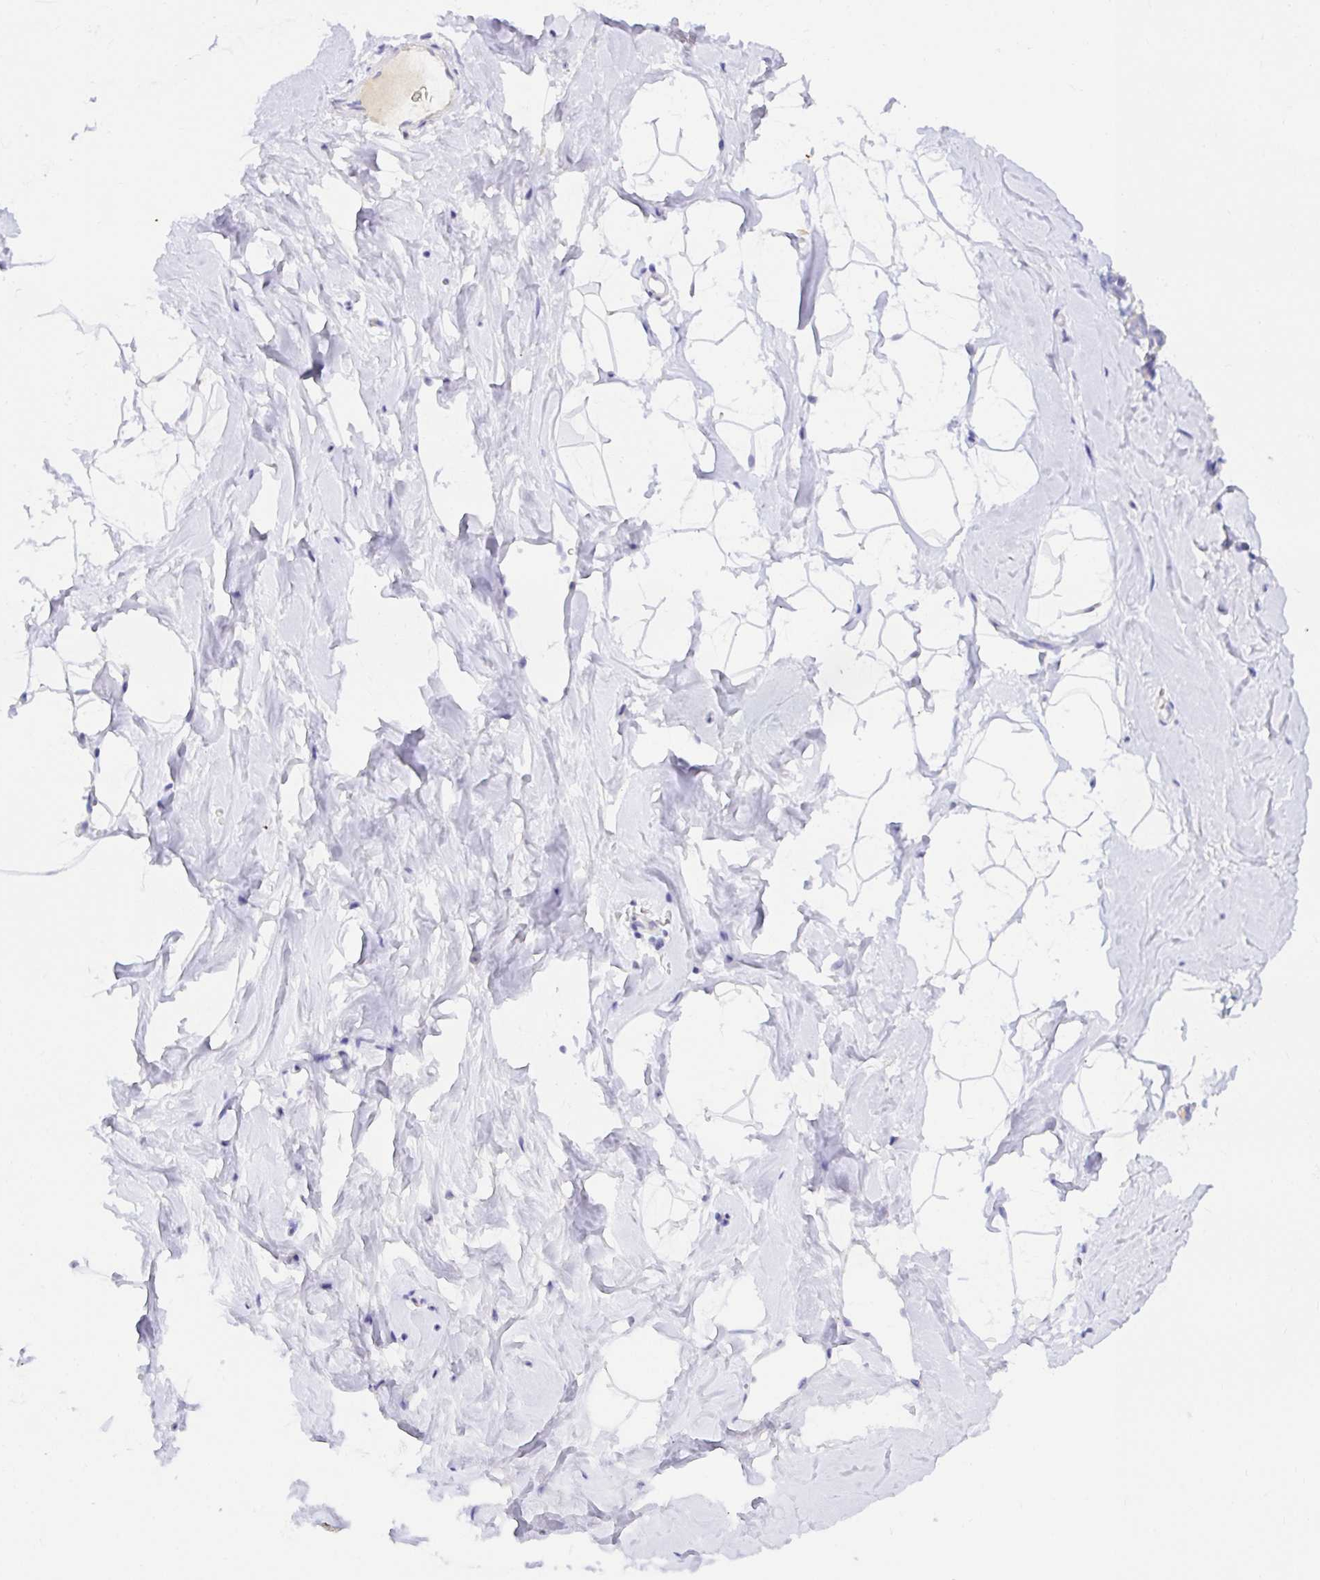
{"staining": {"intensity": "negative", "quantity": "none", "location": "none"}, "tissue": "breast", "cell_type": "Adipocytes", "image_type": "normal", "snomed": [{"axis": "morphology", "description": "Normal tissue, NOS"}, {"axis": "topography", "description": "Breast"}], "caption": "Protein analysis of normal breast demonstrates no significant staining in adipocytes. The staining is performed using DAB (3,3'-diaminobenzidine) brown chromogen with nuclei counter-stained in using hematoxylin.", "gene": "CDO1", "patient": {"sex": "female", "age": 32}}